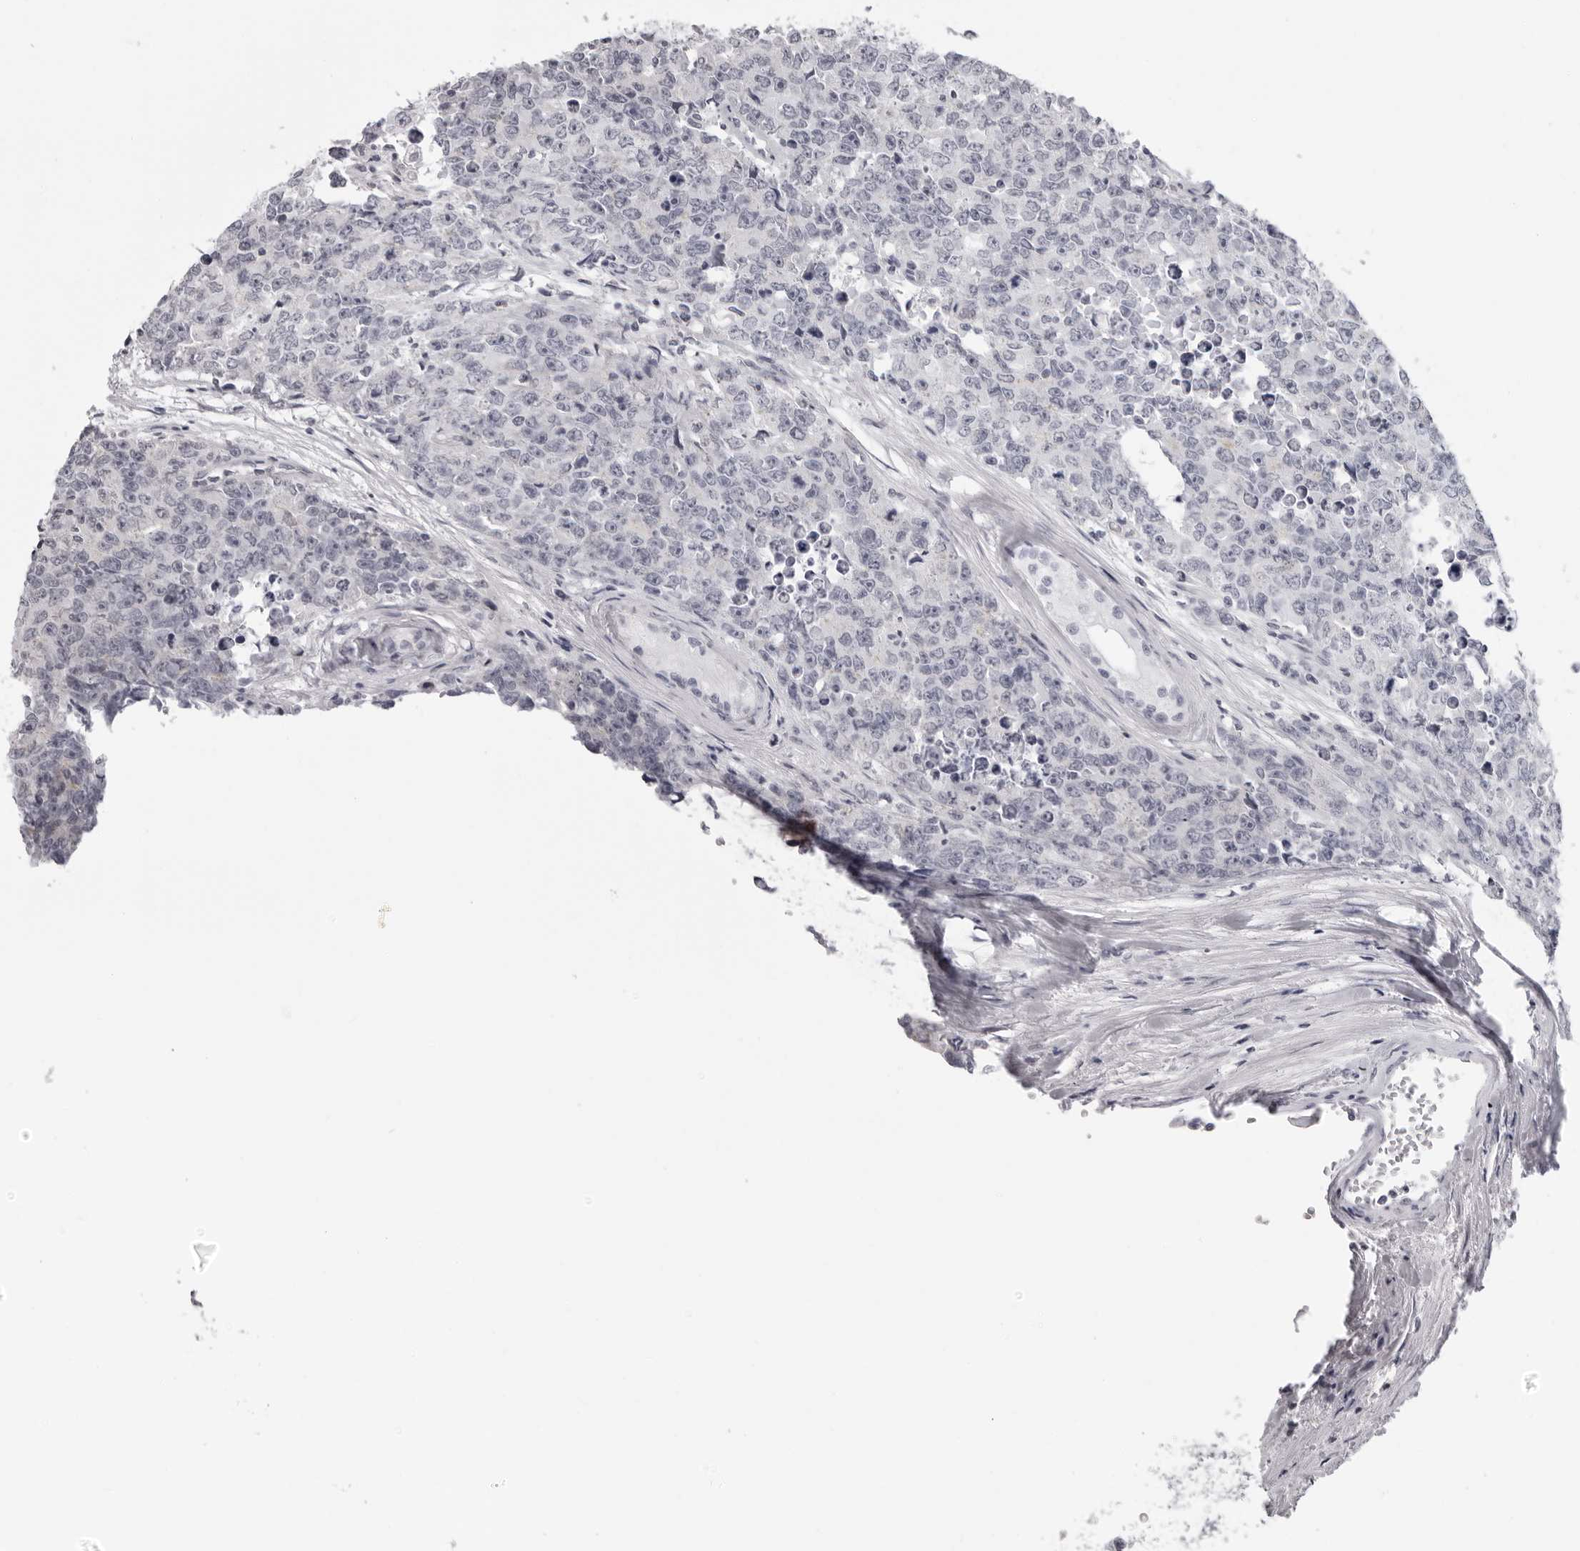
{"staining": {"intensity": "negative", "quantity": "none", "location": "none"}, "tissue": "testis cancer", "cell_type": "Tumor cells", "image_type": "cancer", "snomed": [{"axis": "morphology", "description": "Carcinoma, Embryonal, NOS"}, {"axis": "topography", "description": "Testis"}], "caption": "Tumor cells are negative for protein expression in human testis cancer.", "gene": "DNALI1", "patient": {"sex": "male", "age": 28}}